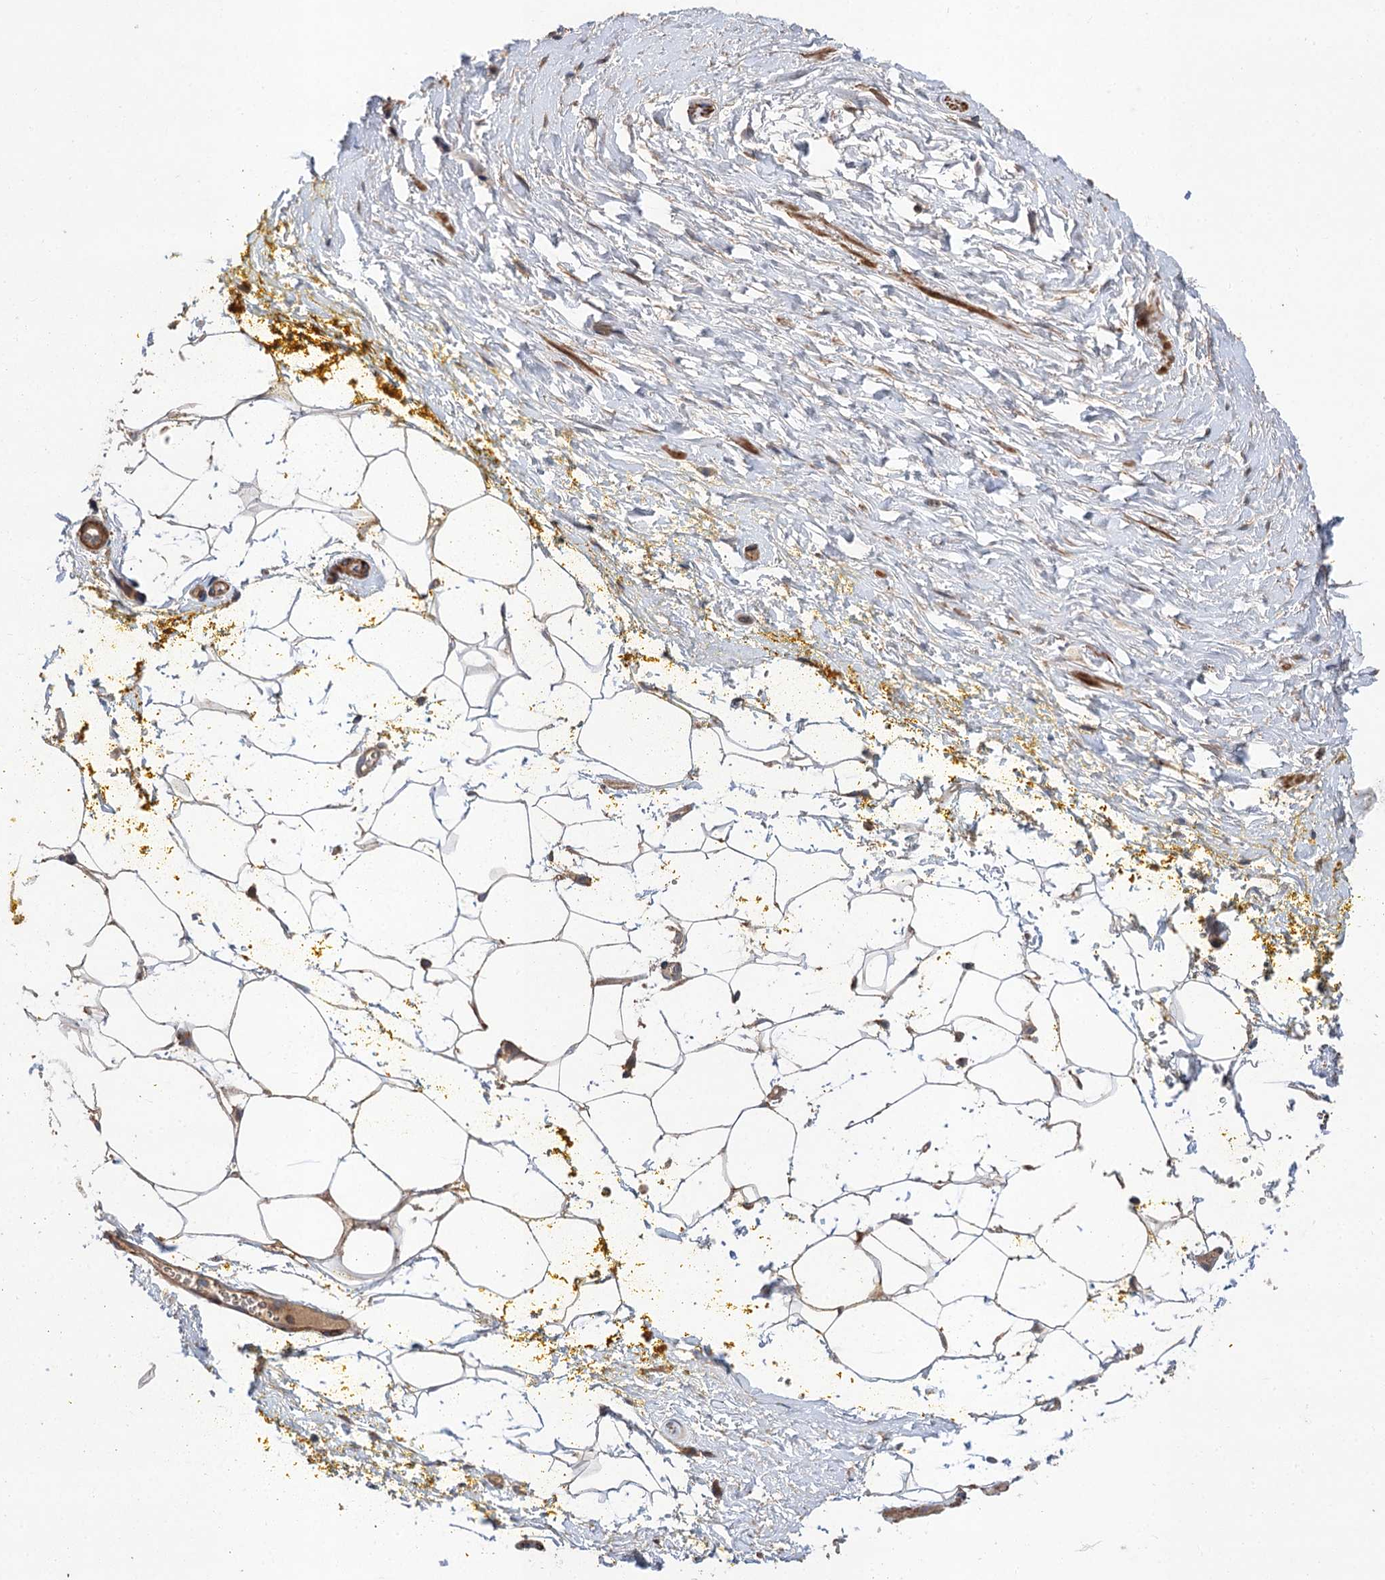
{"staining": {"intensity": "weak", "quantity": ">75%", "location": "cytoplasmic/membranous"}, "tissue": "adipose tissue", "cell_type": "Adipocytes", "image_type": "normal", "snomed": [{"axis": "morphology", "description": "Normal tissue, NOS"}, {"axis": "morphology", "description": "Adenocarcinoma, Low grade"}, {"axis": "topography", "description": "Prostate"}, {"axis": "topography", "description": "Peripheral nerve tissue"}], "caption": "Immunohistochemical staining of unremarkable human adipose tissue reveals low levels of weak cytoplasmic/membranous expression in about >75% of adipocytes. The staining is performed using DAB brown chromogen to label protein expression. The nuclei are counter-stained blue using hematoxylin.", "gene": "FBXW8", "patient": {"sex": "male", "age": 63}}